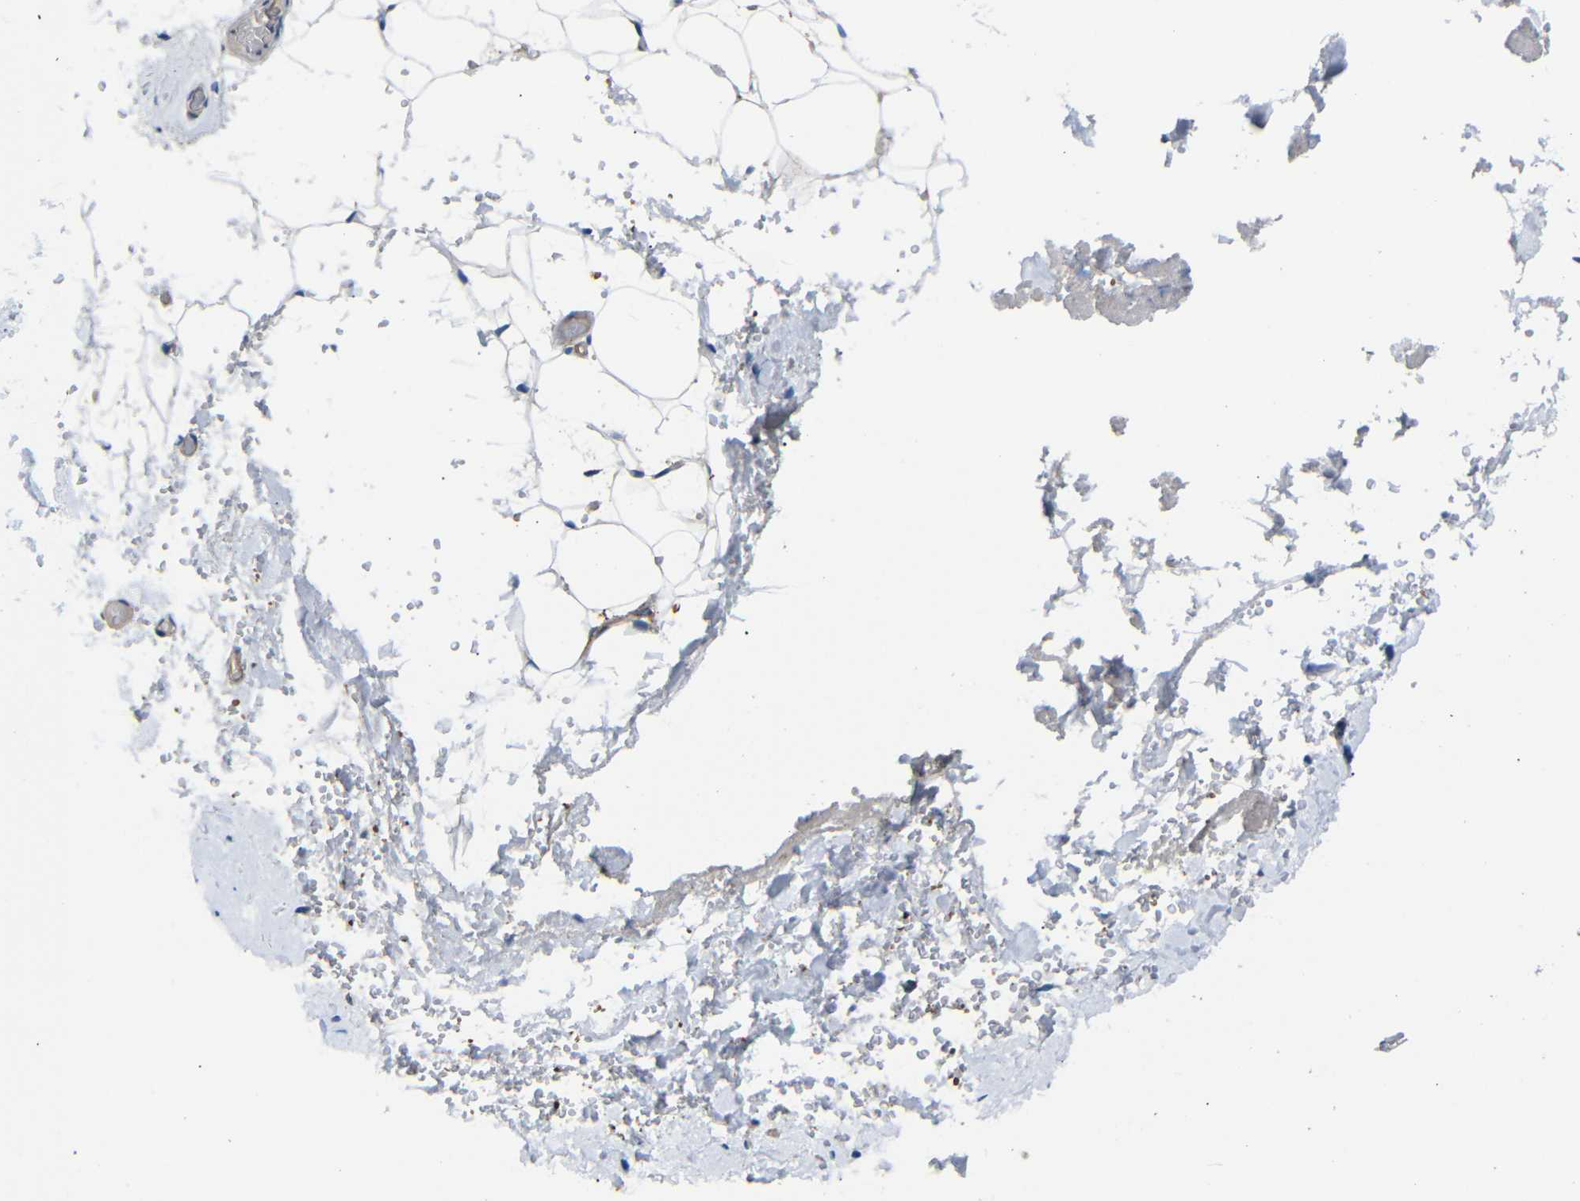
{"staining": {"intensity": "negative", "quantity": "none", "location": "none"}, "tissue": "breast", "cell_type": "Adipocytes", "image_type": "normal", "snomed": [{"axis": "morphology", "description": "Normal tissue, NOS"}, {"axis": "topography", "description": "Breast"}], "caption": "Immunohistochemistry (IHC) of benign breast exhibits no staining in adipocytes.", "gene": "MYO1B", "patient": {"sex": "female", "age": 75}}